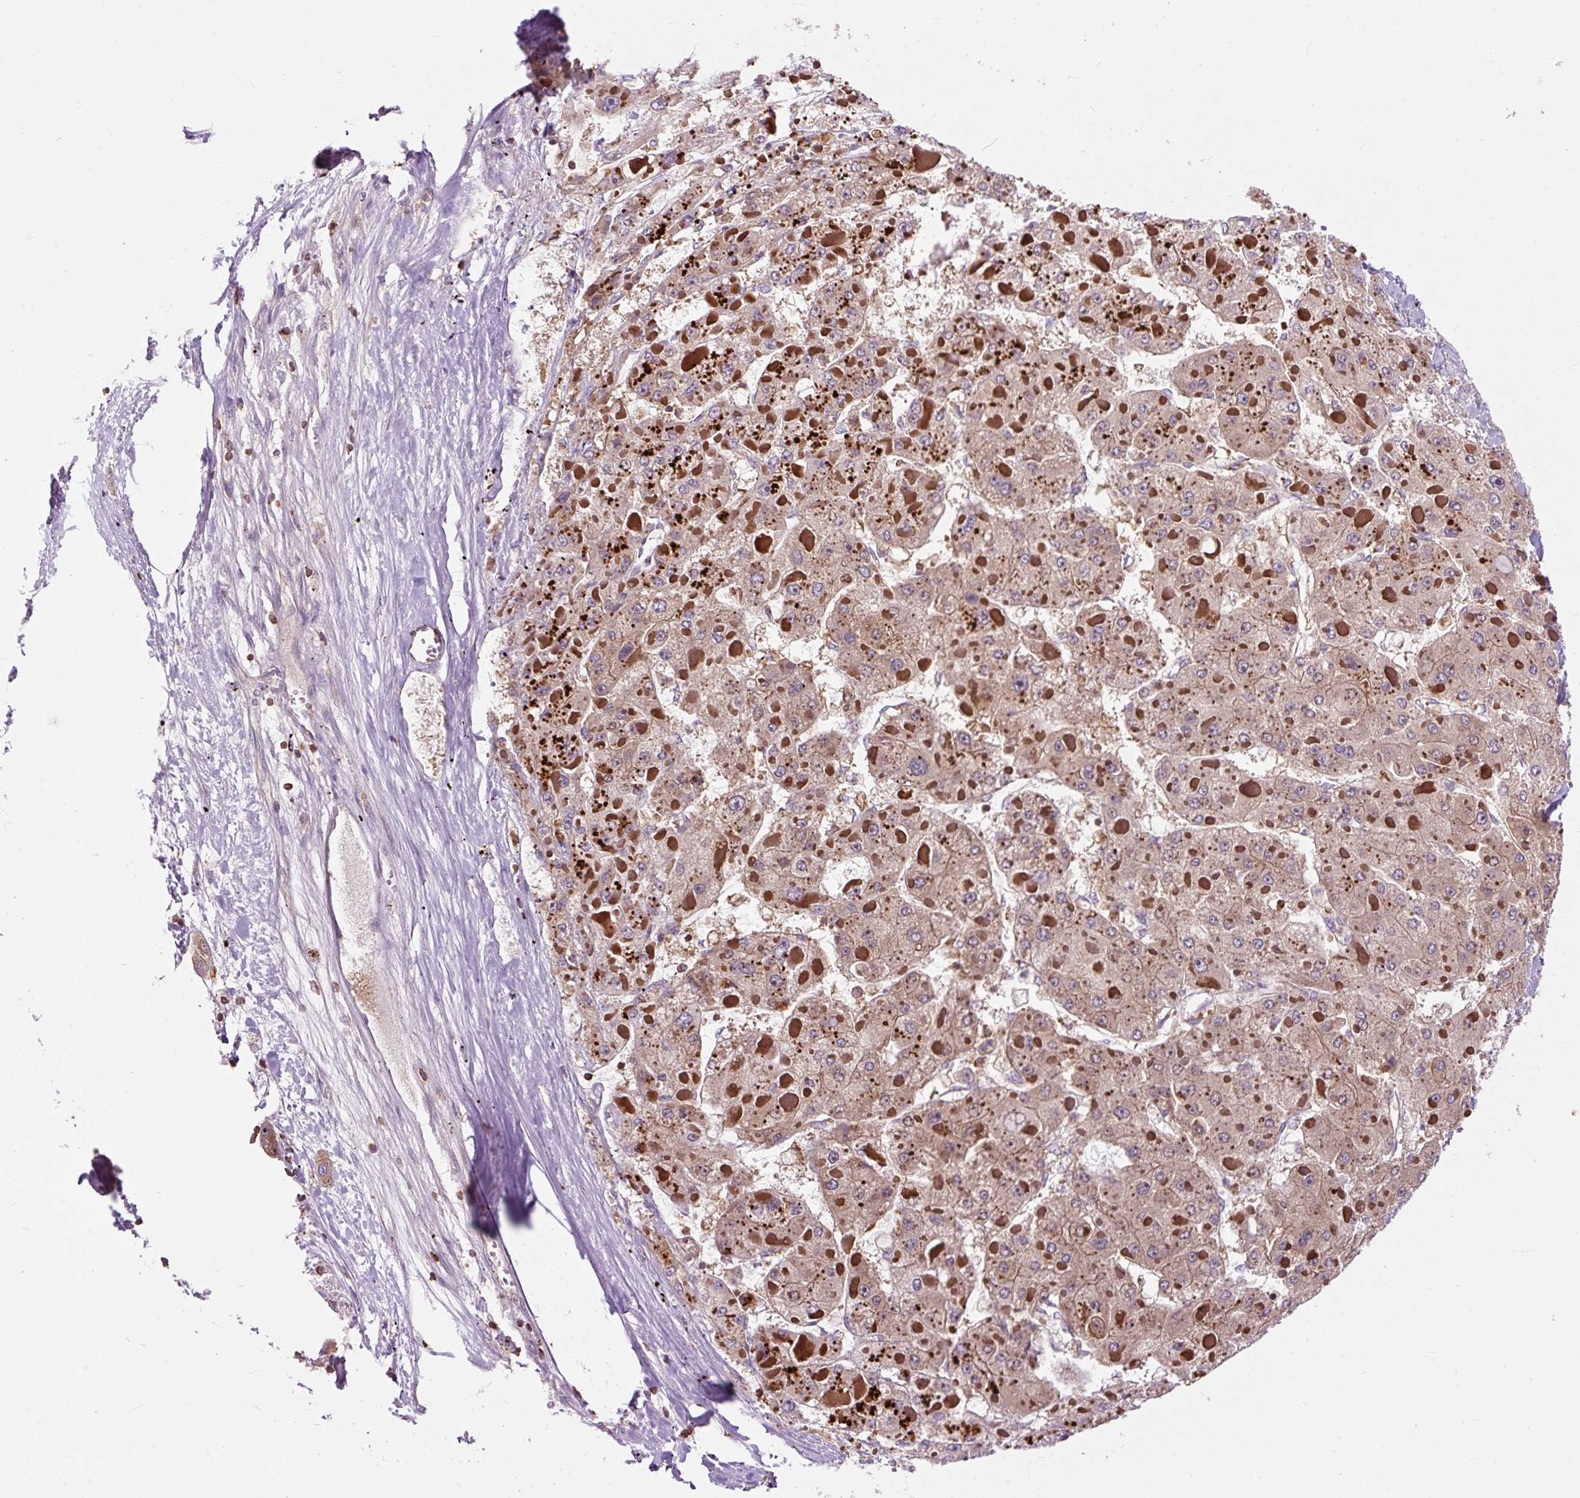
{"staining": {"intensity": "weak", "quantity": ">75%", "location": "cytoplasmic/membranous"}, "tissue": "liver cancer", "cell_type": "Tumor cells", "image_type": "cancer", "snomed": [{"axis": "morphology", "description": "Carcinoma, Hepatocellular, NOS"}, {"axis": "topography", "description": "Liver"}], "caption": "Weak cytoplasmic/membranous expression is identified in approximately >75% of tumor cells in liver cancer.", "gene": "CISD3", "patient": {"sex": "female", "age": 73}}